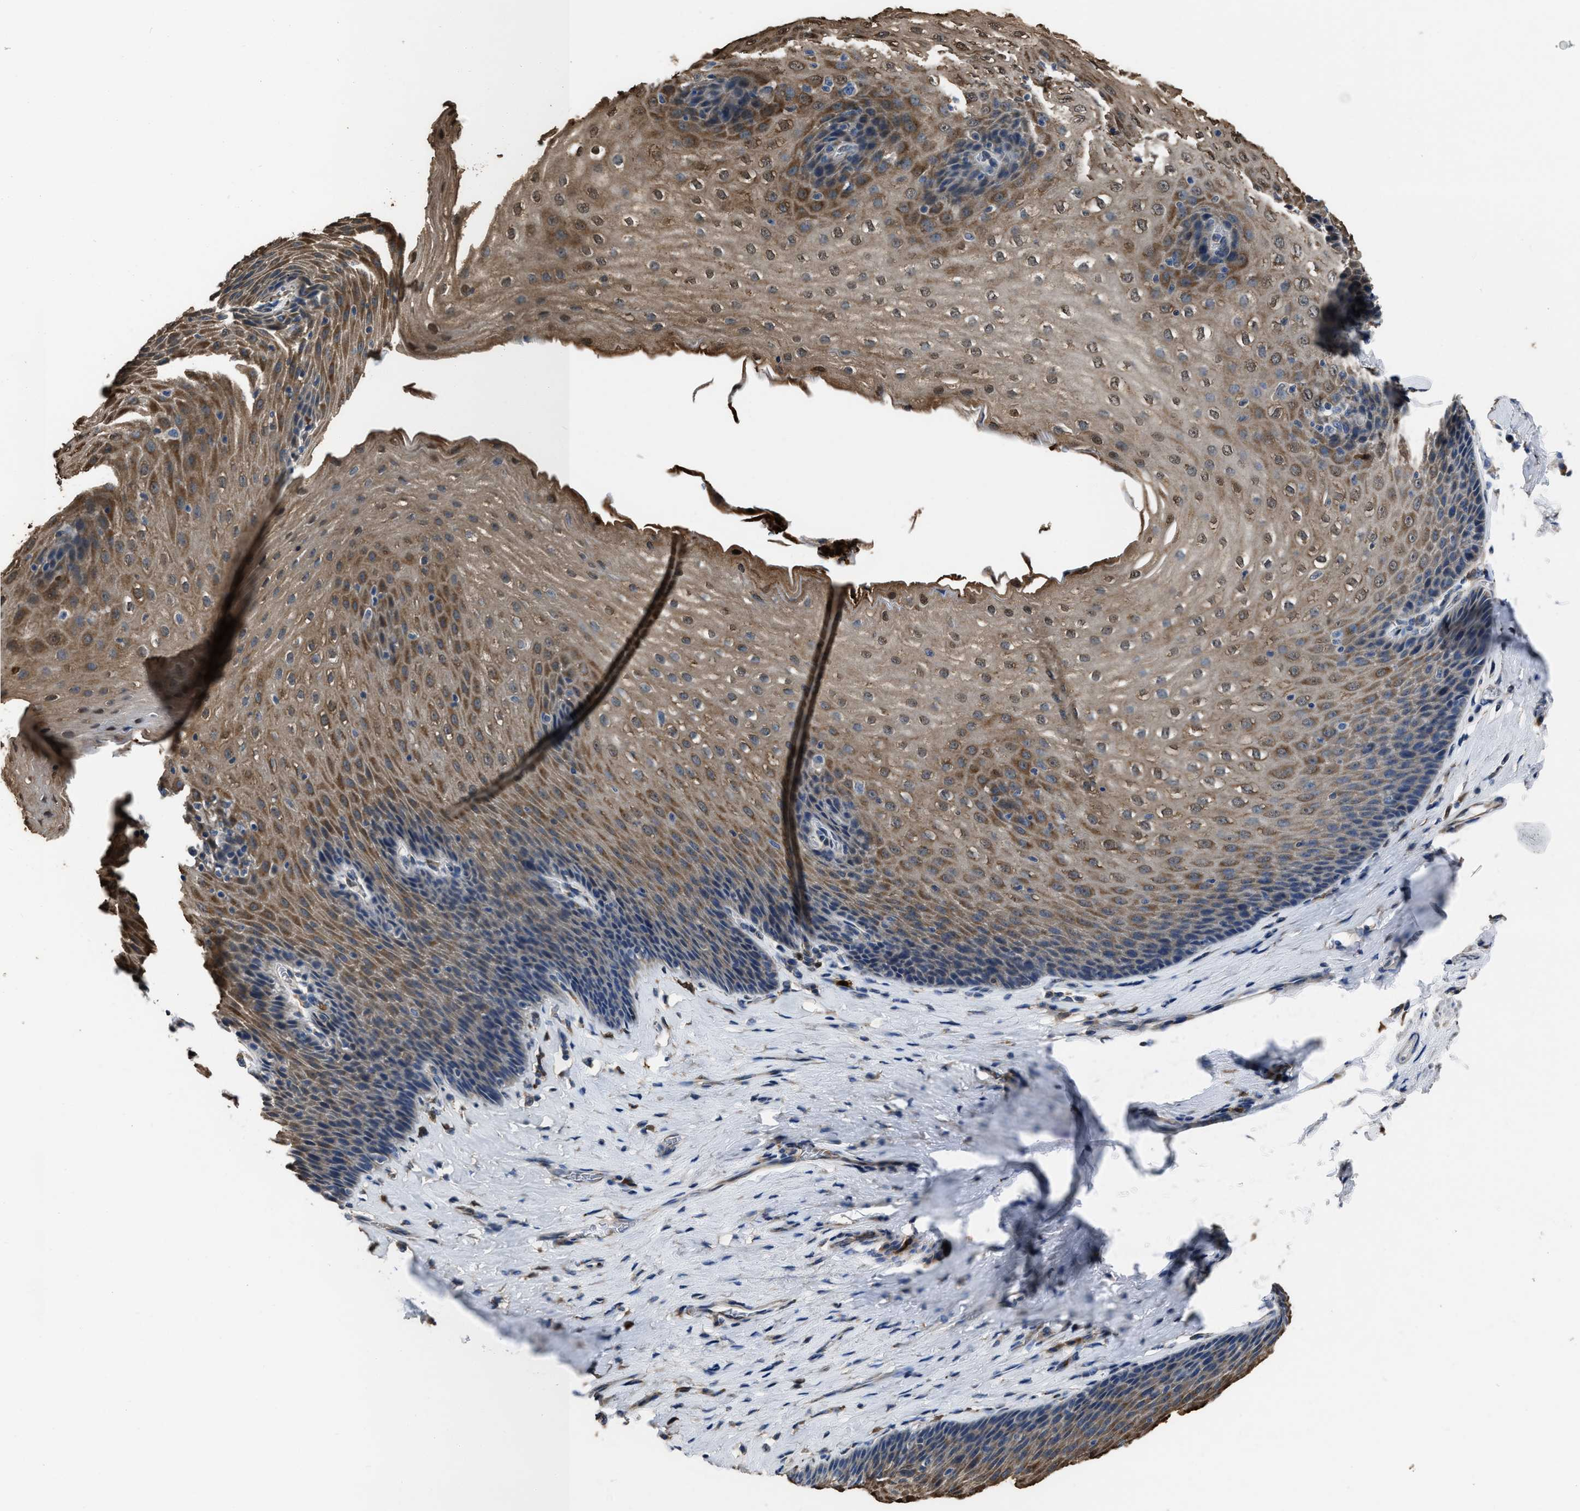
{"staining": {"intensity": "moderate", "quantity": ">75%", "location": "cytoplasmic/membranous"}, "tissue": "esophagus", "cell_type": "Squamous epithelial cells", "image_type": "normal", "snomed": [{"axis": "morphology", "description": "Normal tissue, NOS"}, {"axis": "topography", "description": "Esophagus"}], "caption": "Protein staining of unremarkable esophagus reveals moderate cytoplasmic/membranous positivity in about >75% of squamous epithelial cells. The staining is performed using DAB brown chromogen to label protein expression. The nuclei are counter-stained blue using hematoxylin.", "gene": "ANGPT1", "patient": {"sex": "female", "age": 61}}